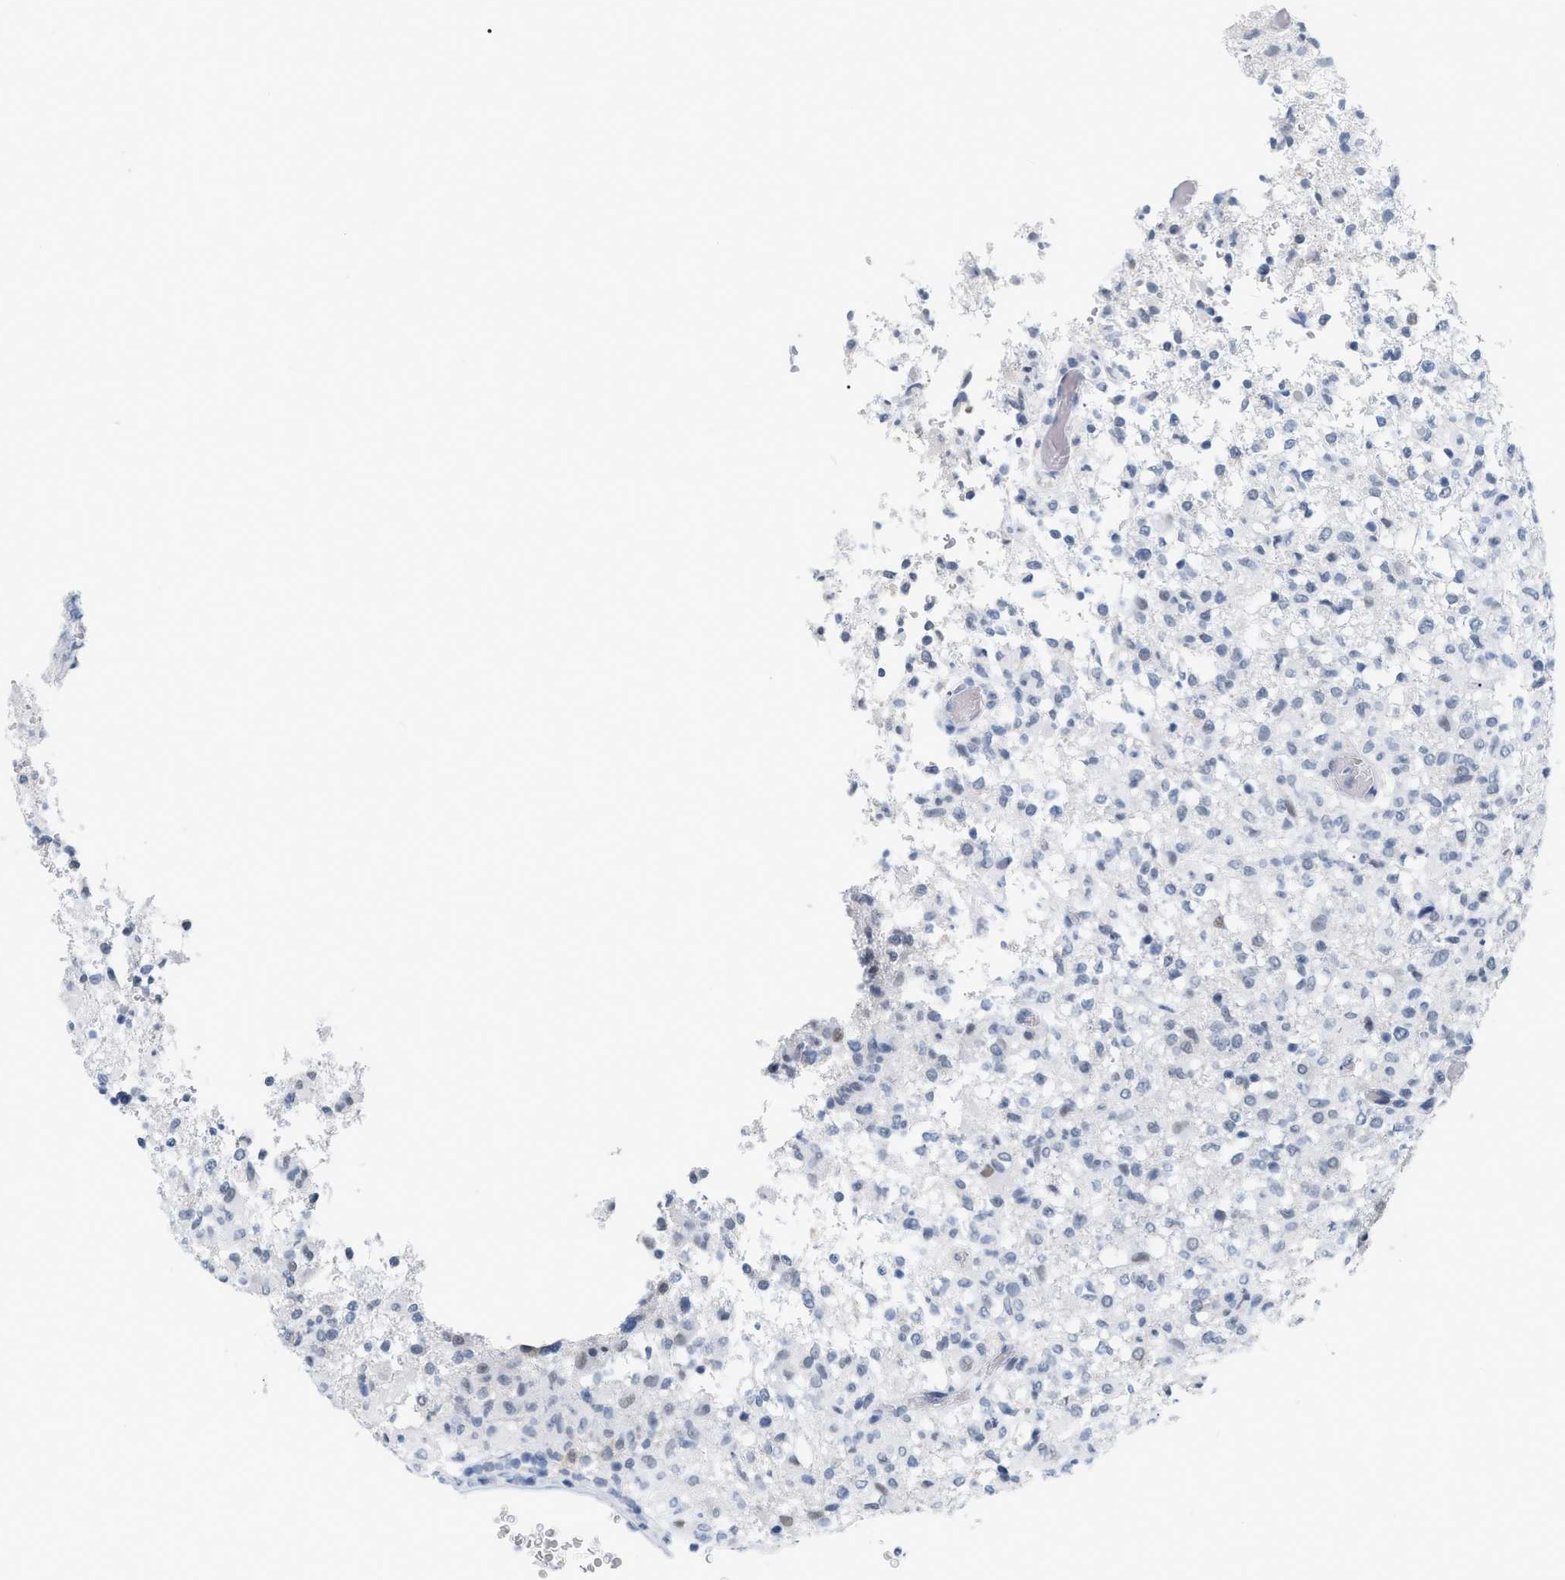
{"staining": {"intensity": "weak", "quantity": "<25%", "location": "nuclear"}, "tissue": "glioma", "cell_type": "Tumor cells", "image_type": "cancer", "snomed": [{"axis": "morphology", "description": "Glioma, malignant, High grade"}, {"axis": "topography", "description": "Brain"}], "caption": "This is a photomicrograph of immunohistochemistry staining of malignant glioma (high-grade), which shows no expression in tumor cells.", "gene": "XIRP1", "patient": {"sex": "female", "age": 57}}